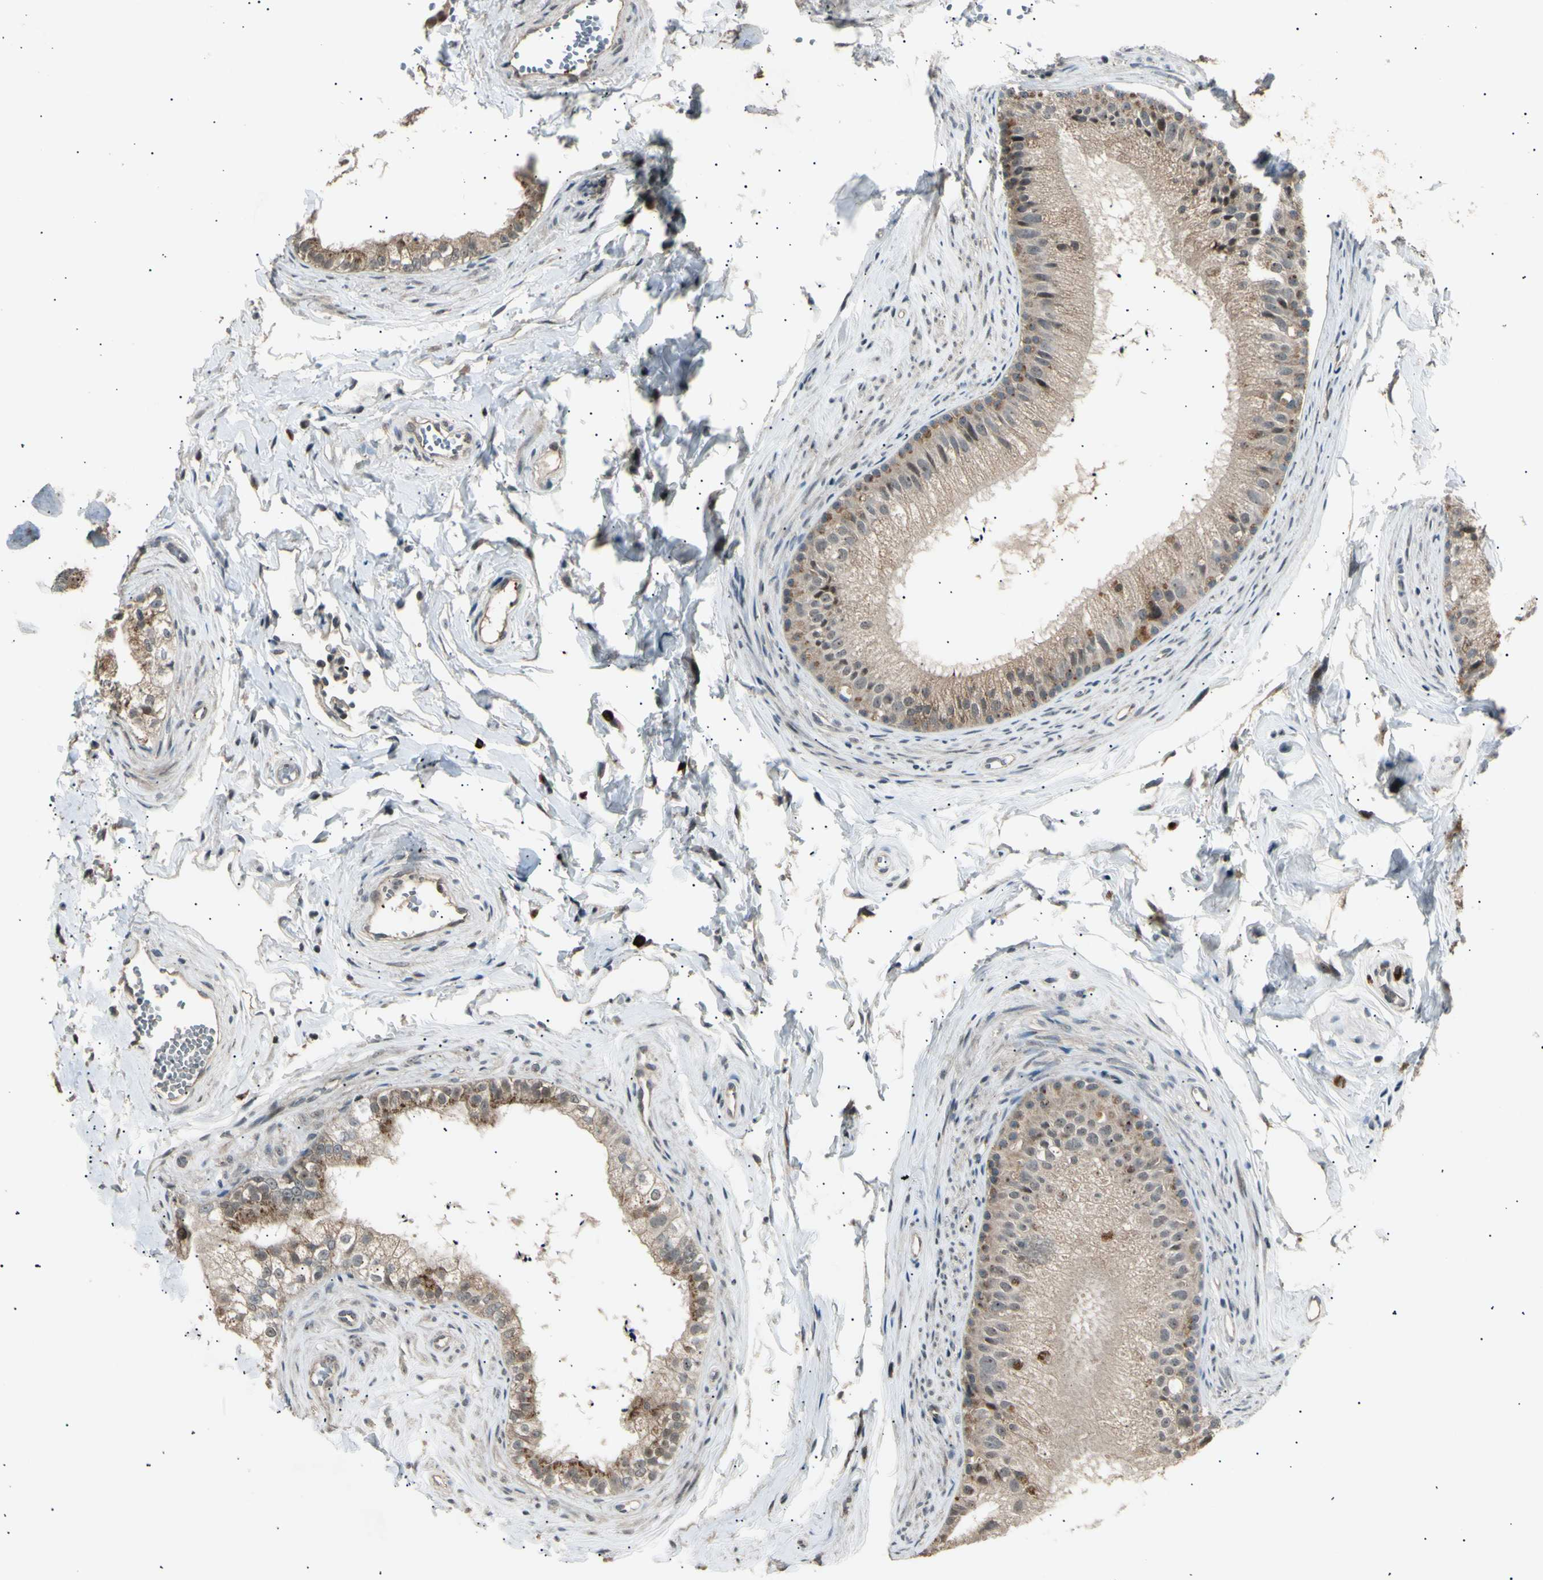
{"staining": {"intensity": "moderate", "quantity": ">75%", "location": "cytoplasmic/membranous"}, "tissue": "epididymis", "cell_type": "Glandular cells", "image_type": "normal", "snomed": [{"axis": "morphology", "description": "Normal tissue, NOS"}, {"axis": "topography", "description": "Epididymis"}], "caption": "Immunohistochemical staining of benign human epididymis reveals moderate cytoplasmic/membranous protein staining in about >75% of glandular cells.", "gene": "NUAK2", "patient": {"sex": "male", "age": 56}}